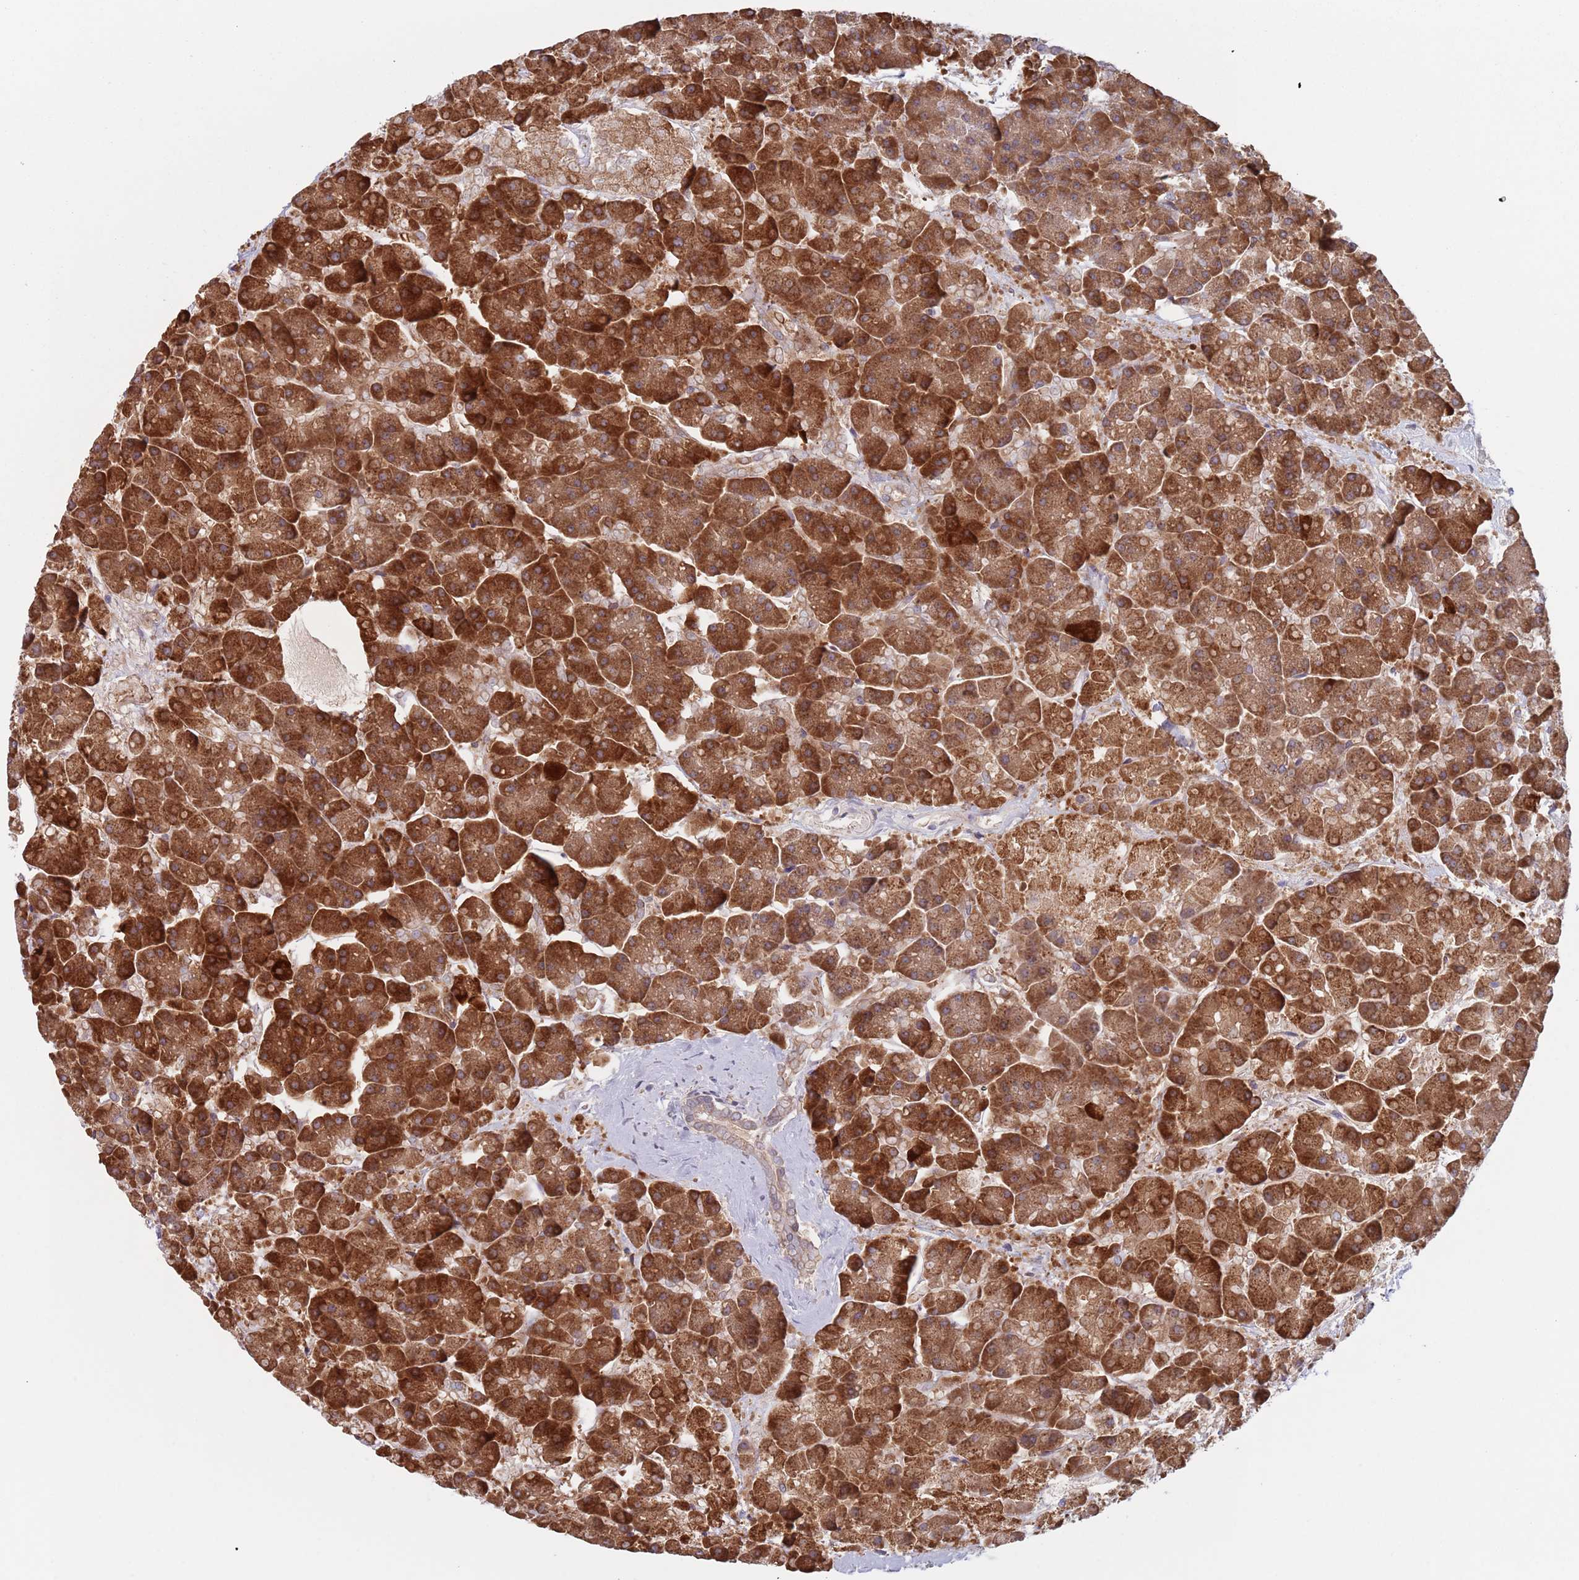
{"staining": {"intensity": "strong", "quantity": ">75%", "location": "cytoplasmic/membranous"}, "tissue": "pancreas", "cell_type": "Exocrine glandular cells", "image_type": "normal", "snomed": [{"axis": "morphology", "description": "Normal tissue, NOS"}, {"axis": "topography", "description": "Pancreas"}, {"axis": "topography", "description": "Peripheral nerve tissue"}], "caption": "A micrograph of human pancreas stained for a protein demonstrates strong cytoplasmic/membranous brown staining in exocrine glandular cells.", "gene": "ZNF140", "patient": {"sex": "male", "age": 54}}